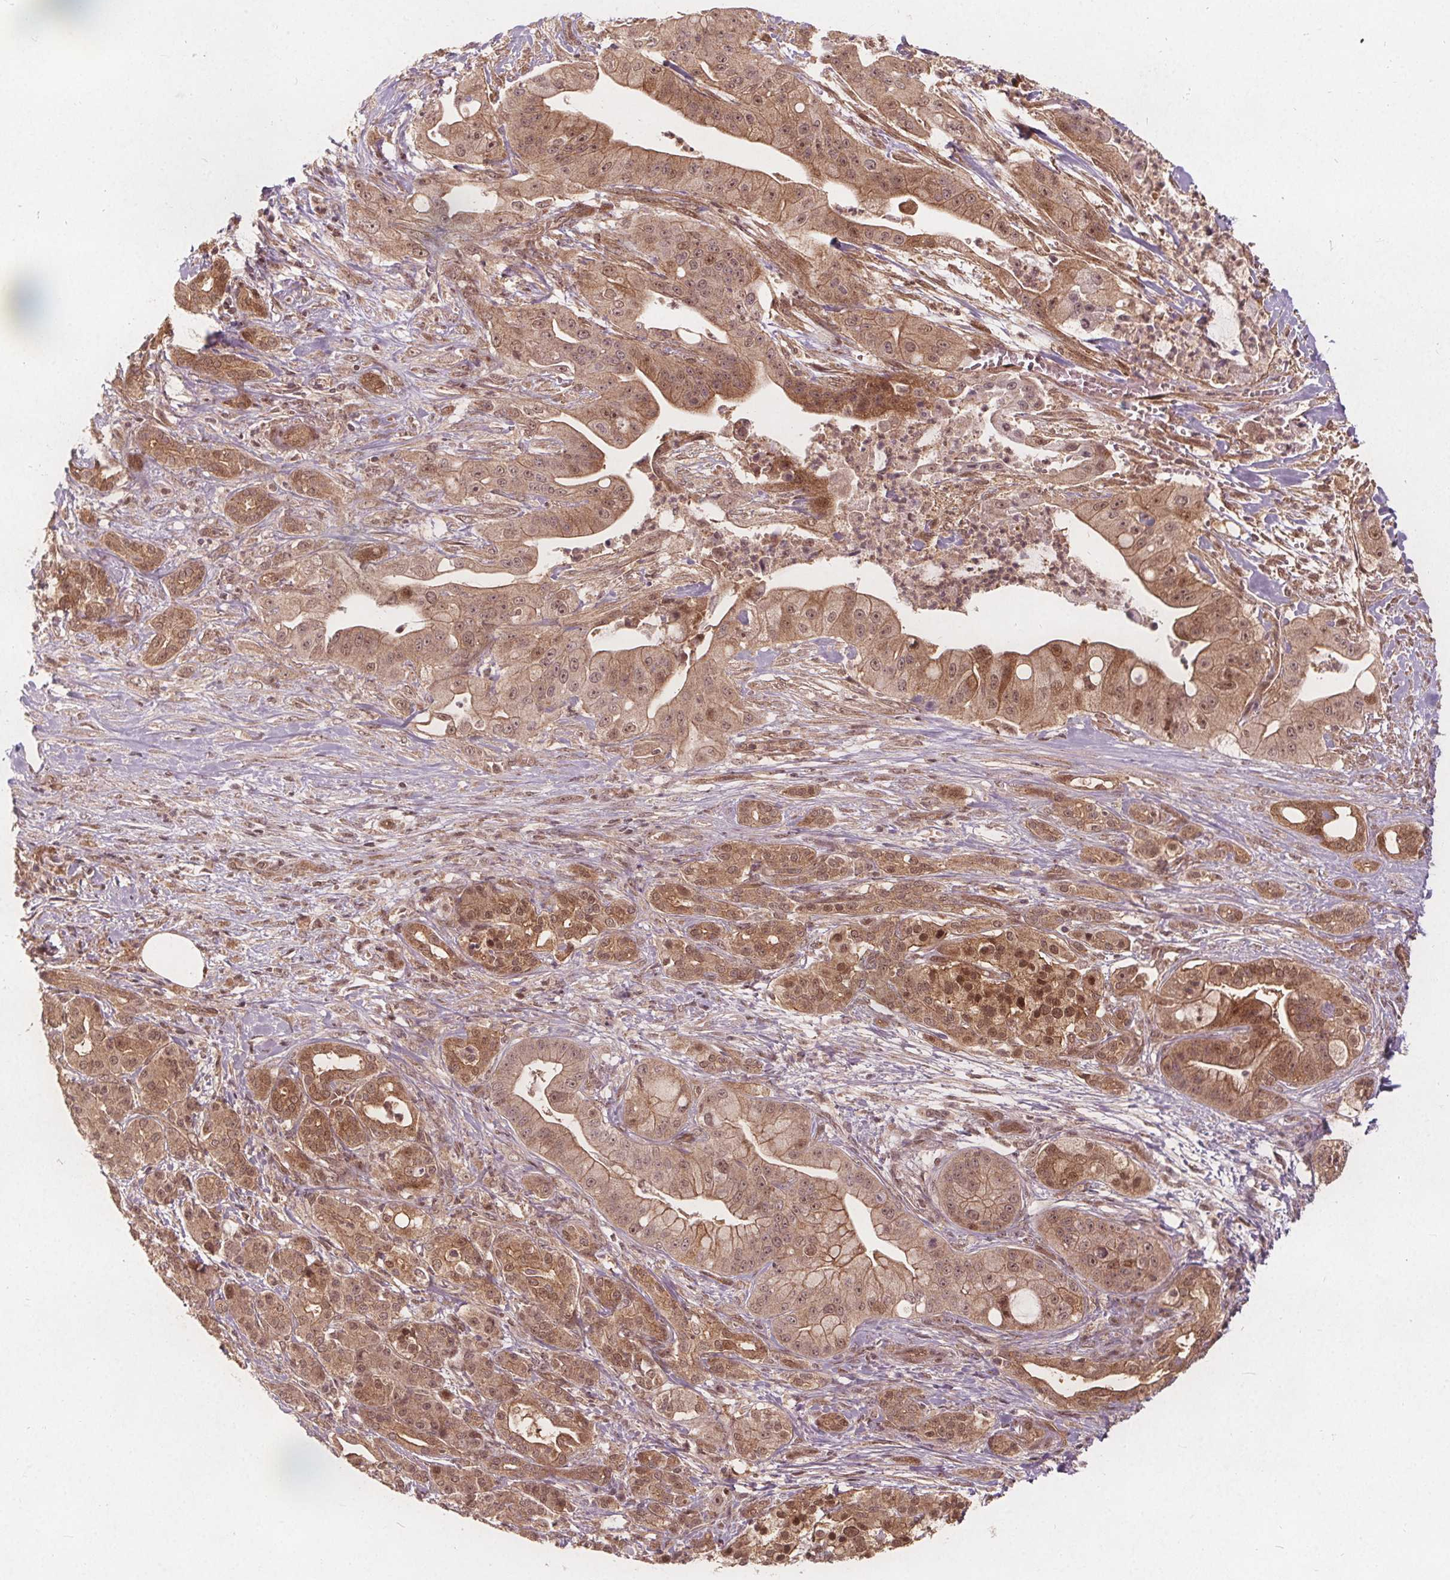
{"staining": {"intensity": "moderate", "quantity": ">75%", "location": "cytoplasmic/membranous,nuclear"}, "tissue": "pancreatic cancer", "cell_type": "Tumor cells", "image_type": "cancer", "snomed": [{"axis": "morphology", "description": "Normal tissue, NOS"}, {"axis": "morphology", "description": "Inflammation, NOS"}, {"axis": "morphology", "description": "Adenocarcinoma, NOS"}, {"axis": "topography", "description": "Pancreas"}], "caption": "Protein analysis of pancreatic adenocarcinoma tissue shows moderate cytoplasmic/membranous and nuclear expression in approximately >75% of tumor cells. The staining was performed using DAB to visualize the protein expression in brown, while the nuclei were stained in blue with hematoxylin (Magnification: 20x).", "gene": "PPP1CB", "patient": {"sex": "male", "age": 57}}